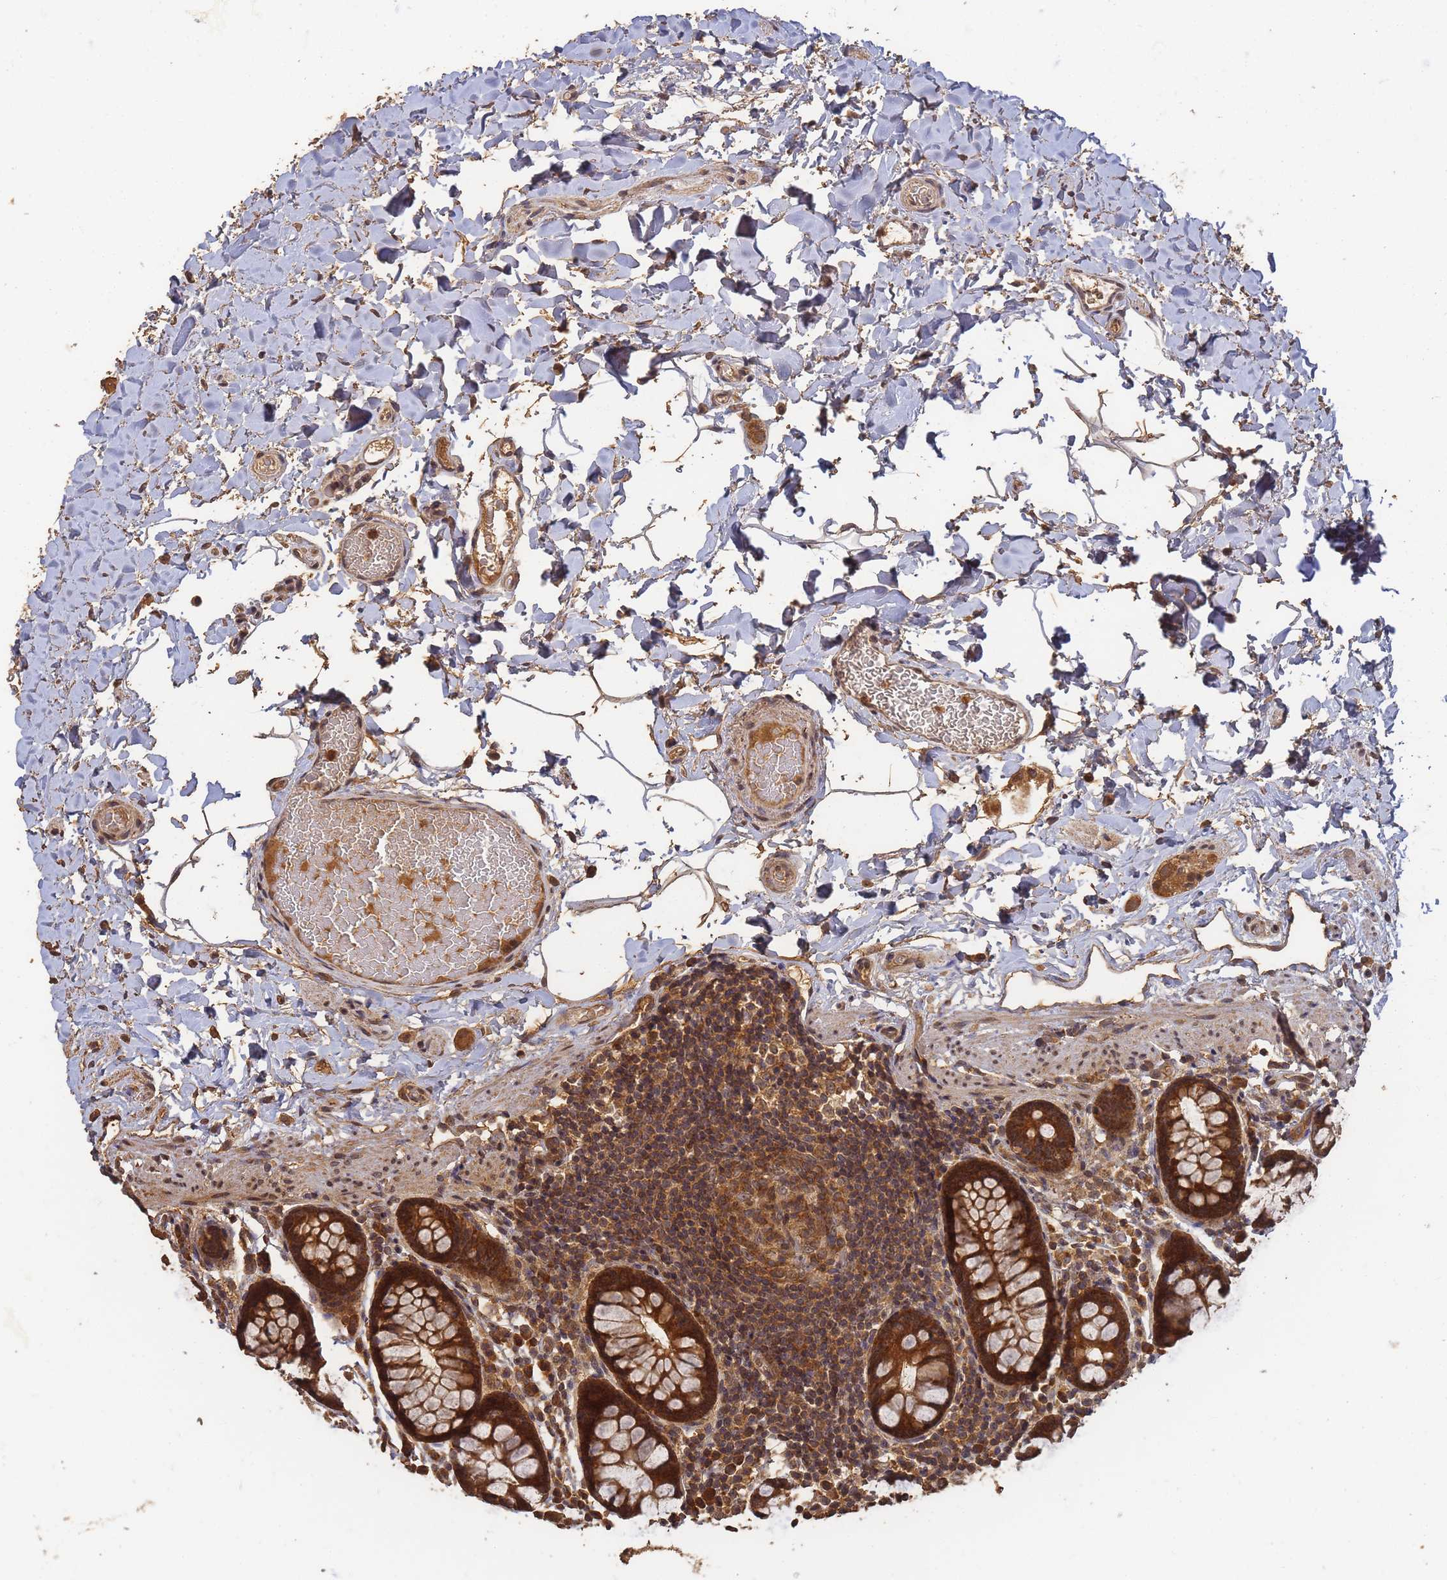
{"staining": {"intensity": "moderate", "quantity": ">75%", "location": "cytoplasmic/membranous"}, "tissue": "colon", "cell_type": "Endothelial cells", "image_type": "normal", "snomed": [{"axis": "morphology", "description": "Normal tissue, NOS"}, {"axis": "topography", "description": "Colon"}], "caption": "Endothelial cells demonstrate medium levels of moderate cytoplasmic/membranous staining in about >75% of cells in normal colon.", "gene": "ALKBH1", "patient": {"sex": "female", "age": 80}}